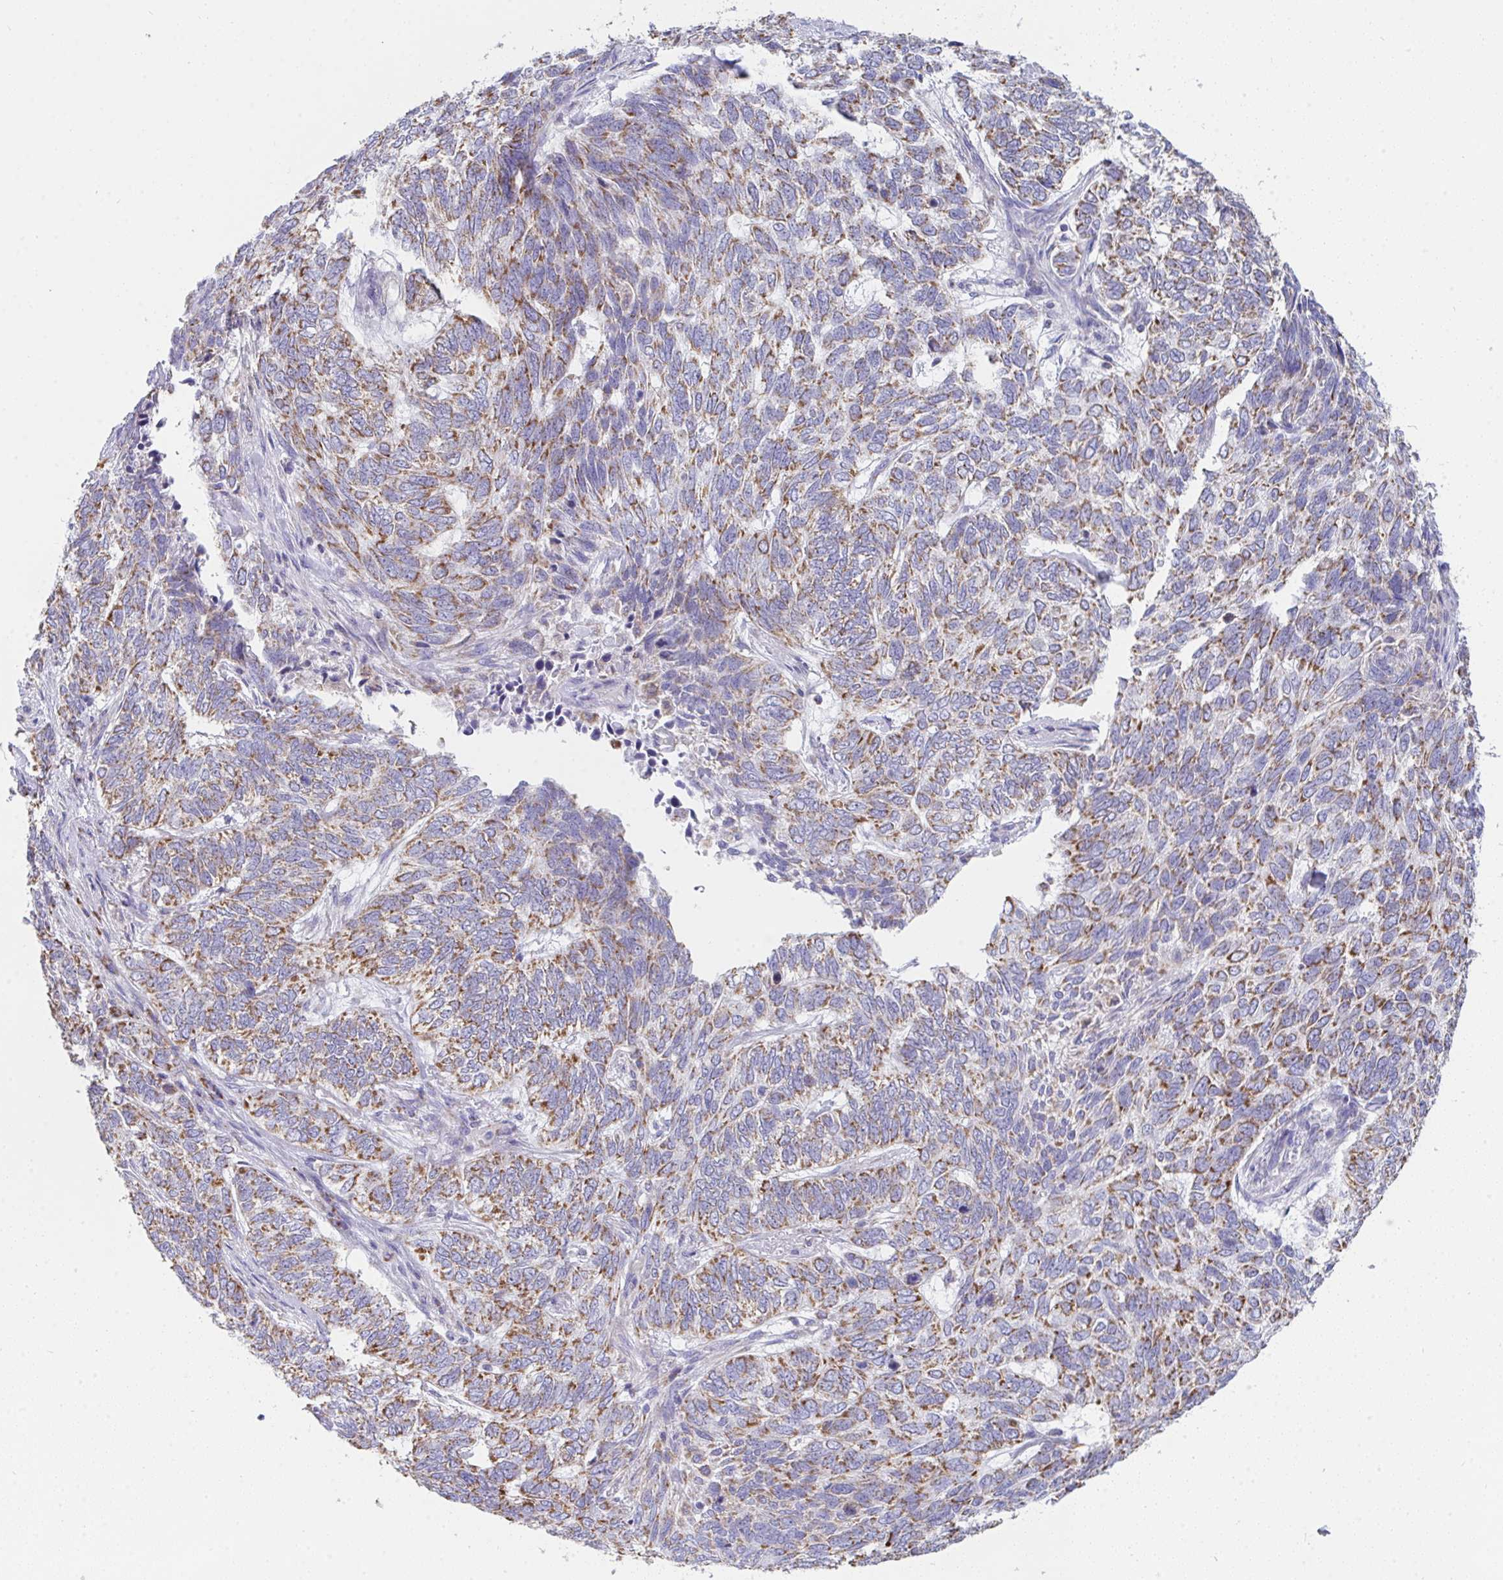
{"staining": {"intensity": "moderate", "quantity": ">75%", "location": "cytoplasmic/membranous"}, "tissue": "skin cancer", "cell_type": "Tumor cells", "image_type": "cancer", "snomed": [{"axis": "morphology", "description": "Basal cell carcinoma"}, {"axis": "topography", "description": "Skin"}], "caption": "Immunohistochemical staining of basal cell carcinoma (skin) reveals medium levels of moderate cytoplasmic/membranous protein staining in about >75% of tumor cells.", "gene": "AIFM1", "patient": {"sex": "female", "age": 65}}